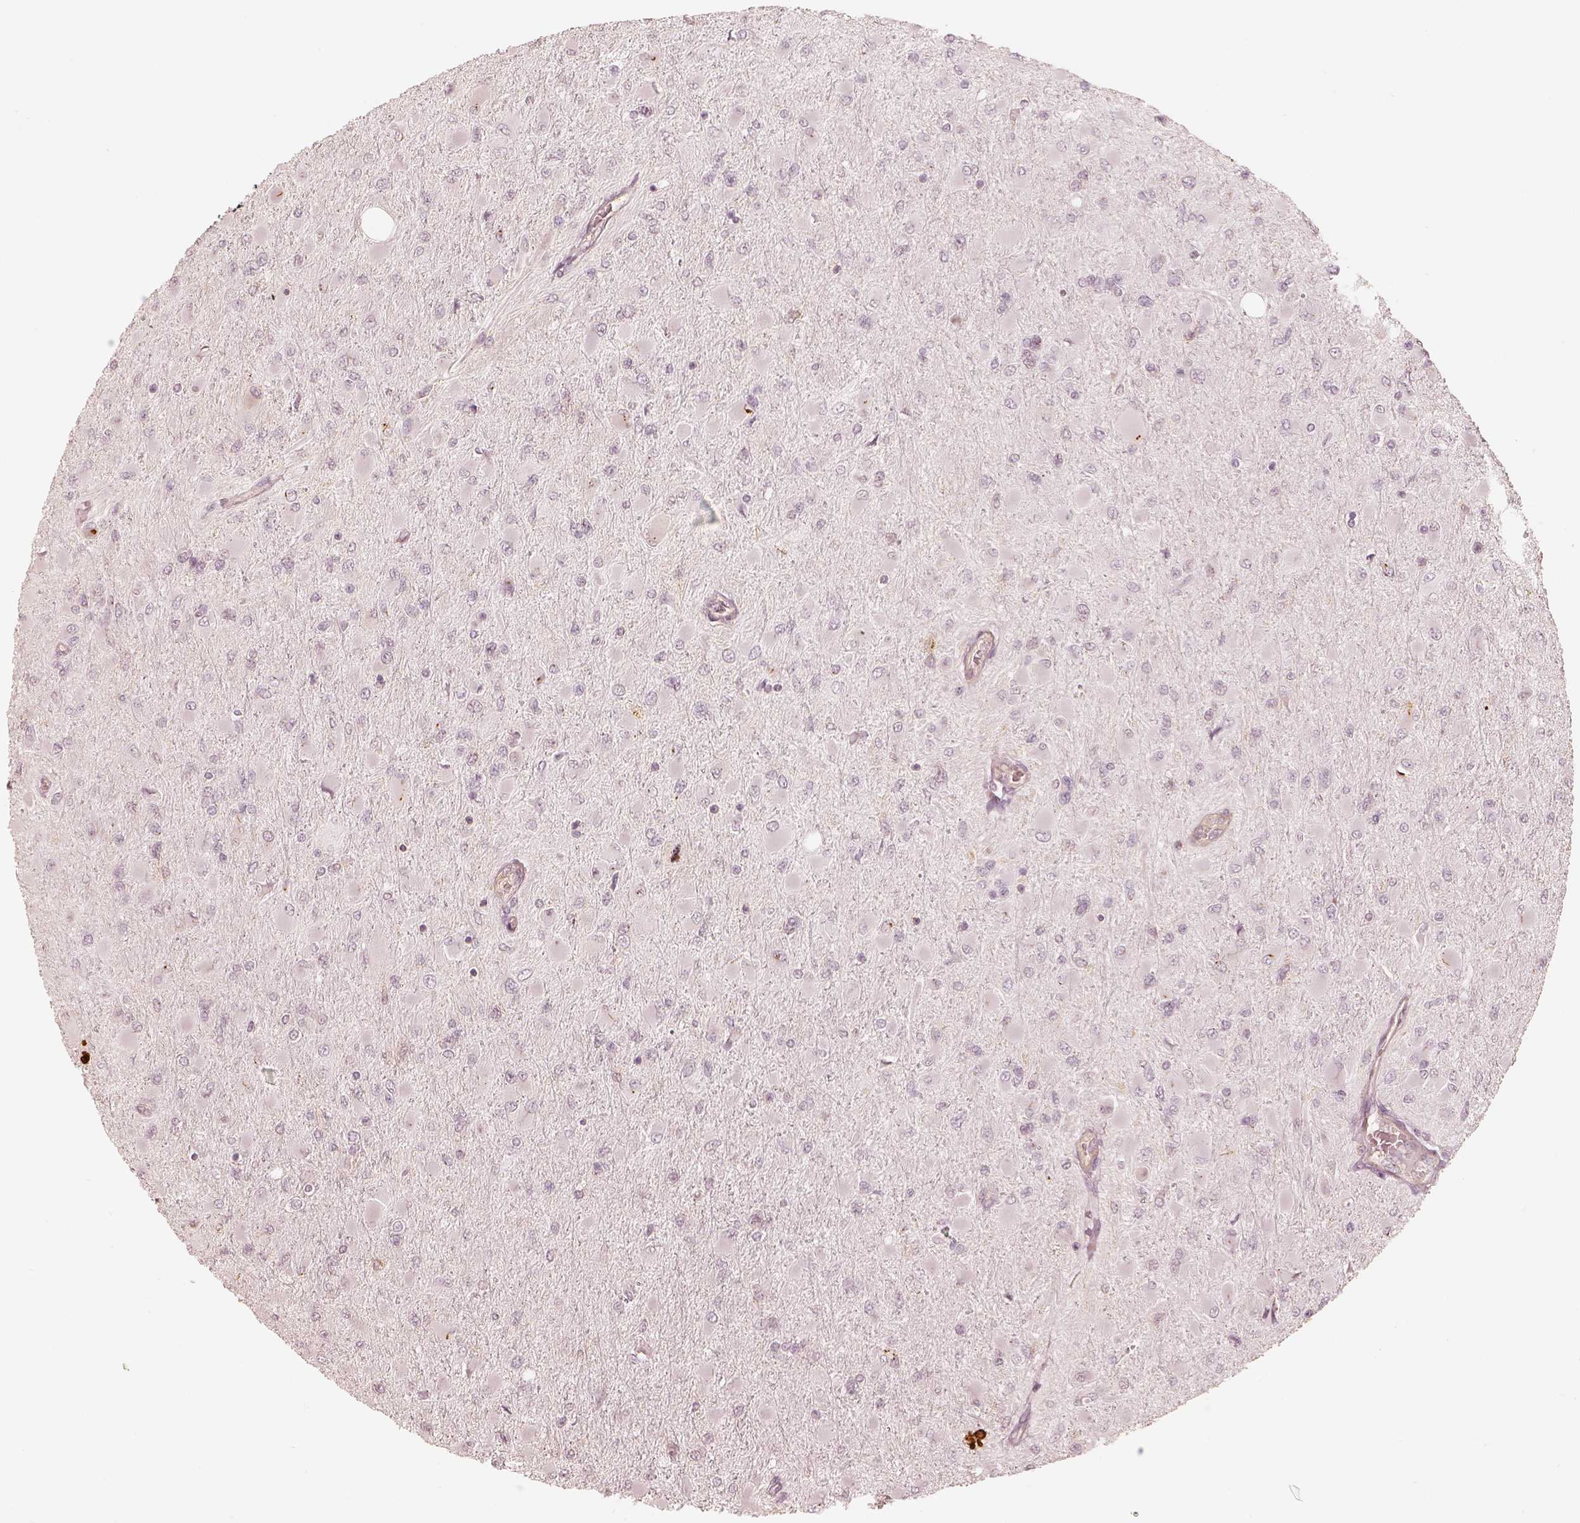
{"staining": {"intensity": "negative", "quantity": "none", "location": "none"}, "tissue": "glioma", "cell_type": "Tumor cells", "image_type": "cancer", "snomed": [{"axis": "morphology", "description": "Glioma, malignant, High grade"}, {"axis": "topography", "description": "Cerebral cortex"}], "caption": "Tumor cells show no significant expression in glioma.", "gene": "GORASP2", "patient": {"sex": "female", "age": 36}}